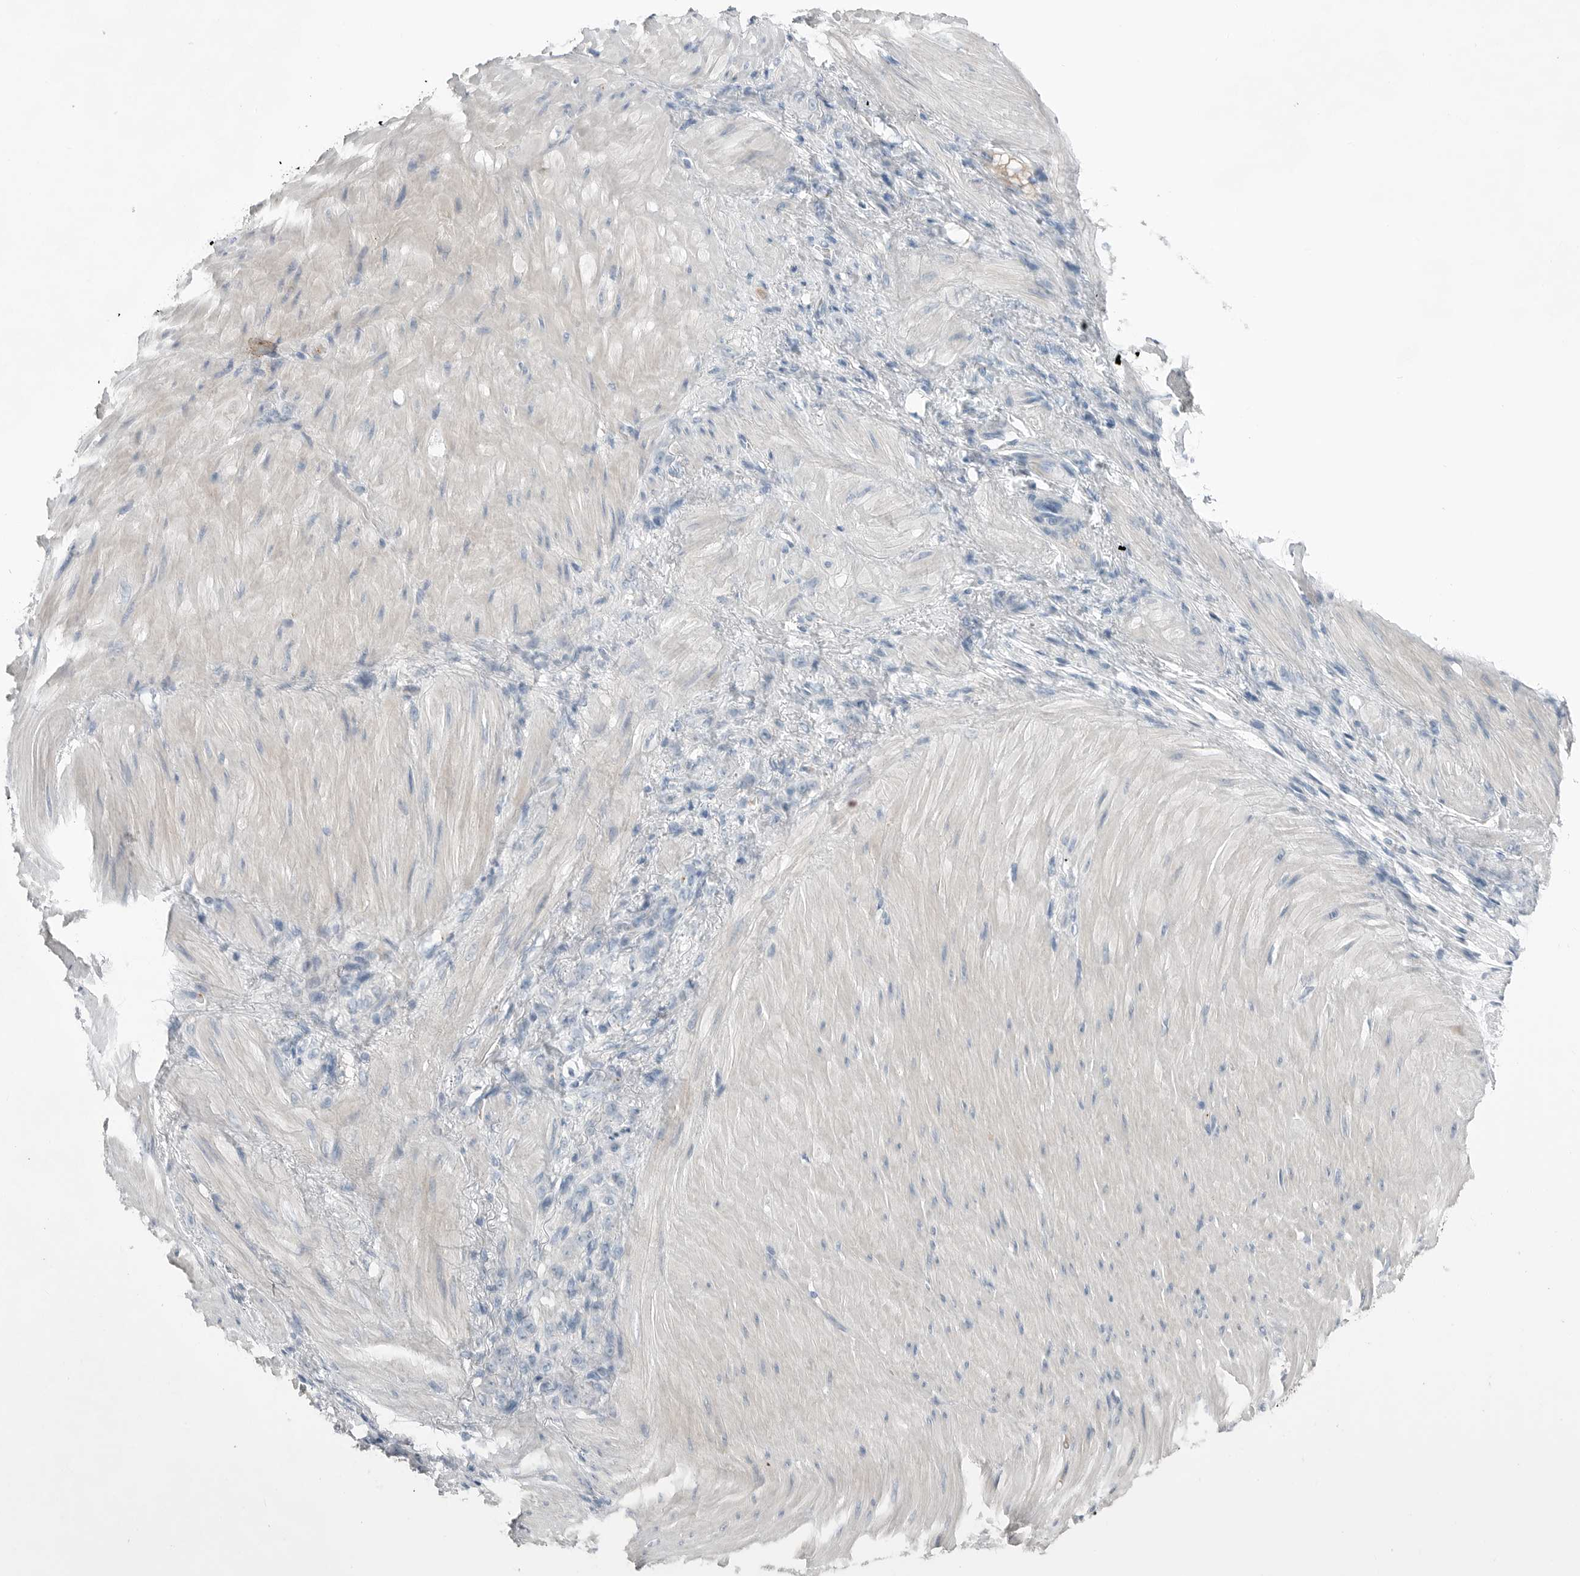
{"staining": {"intensity": "negative", "quantity": "none", "location": "none"}, "tissue": "stomach cancer", "cell_type": "Tumor cells", "image_type": "cancer", "snomed": [{"axis": "morphology", "description": "Normal tissue, NOS"}, {"axis": "morphology", "description": "Adenocarcinoma, NOS"}, {"axis": "topography", "description": "Stomach"}], "caption": "Tumor cells show no significant staining in stomach cancer (adenocarcinoma).", "gene": "SERPINB7", "patient": {"sex": "male", "age": 82}}